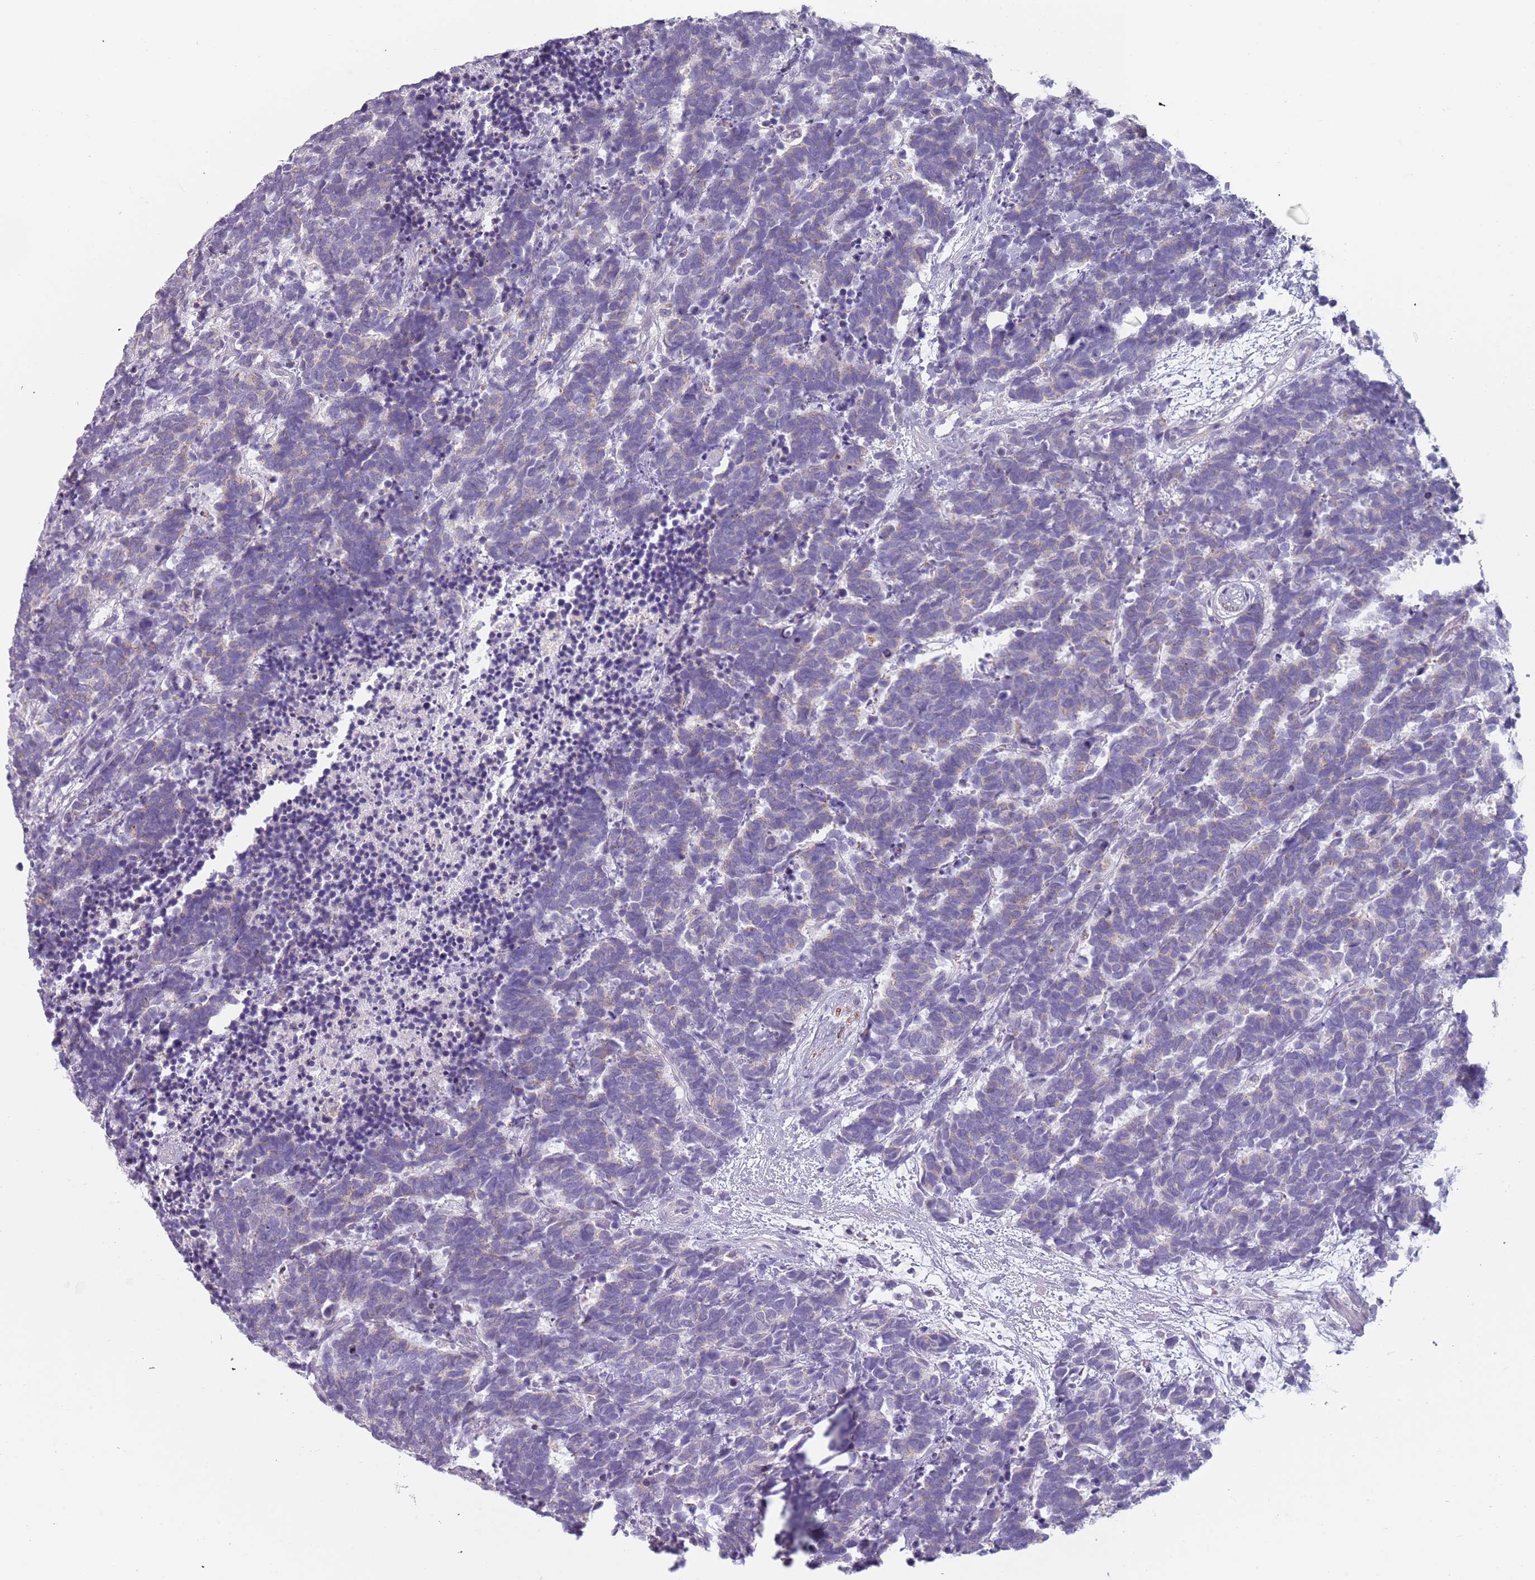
{"staining": {"intensity": "weak", "quantity": "<25%", "location": "cytoplasmic/membranous"}, "tissue": "carcinoid", "cell_type": "Tumor cells", "image_type": "cancer", "snomed": [{"axis": "morphology", "description": "Carcinoma, NOS"}, {"axis": "morphology", "description": "Carcinoid, malignant, NOS"}, {"axis": "topography", "description": "Prostate"}], "caption": "This is an IHC micrograph of human carcinoid. There is no staining in tumor cells.", "gene": "MEGF8", "patient": {"sex": "male", "age": 57}}